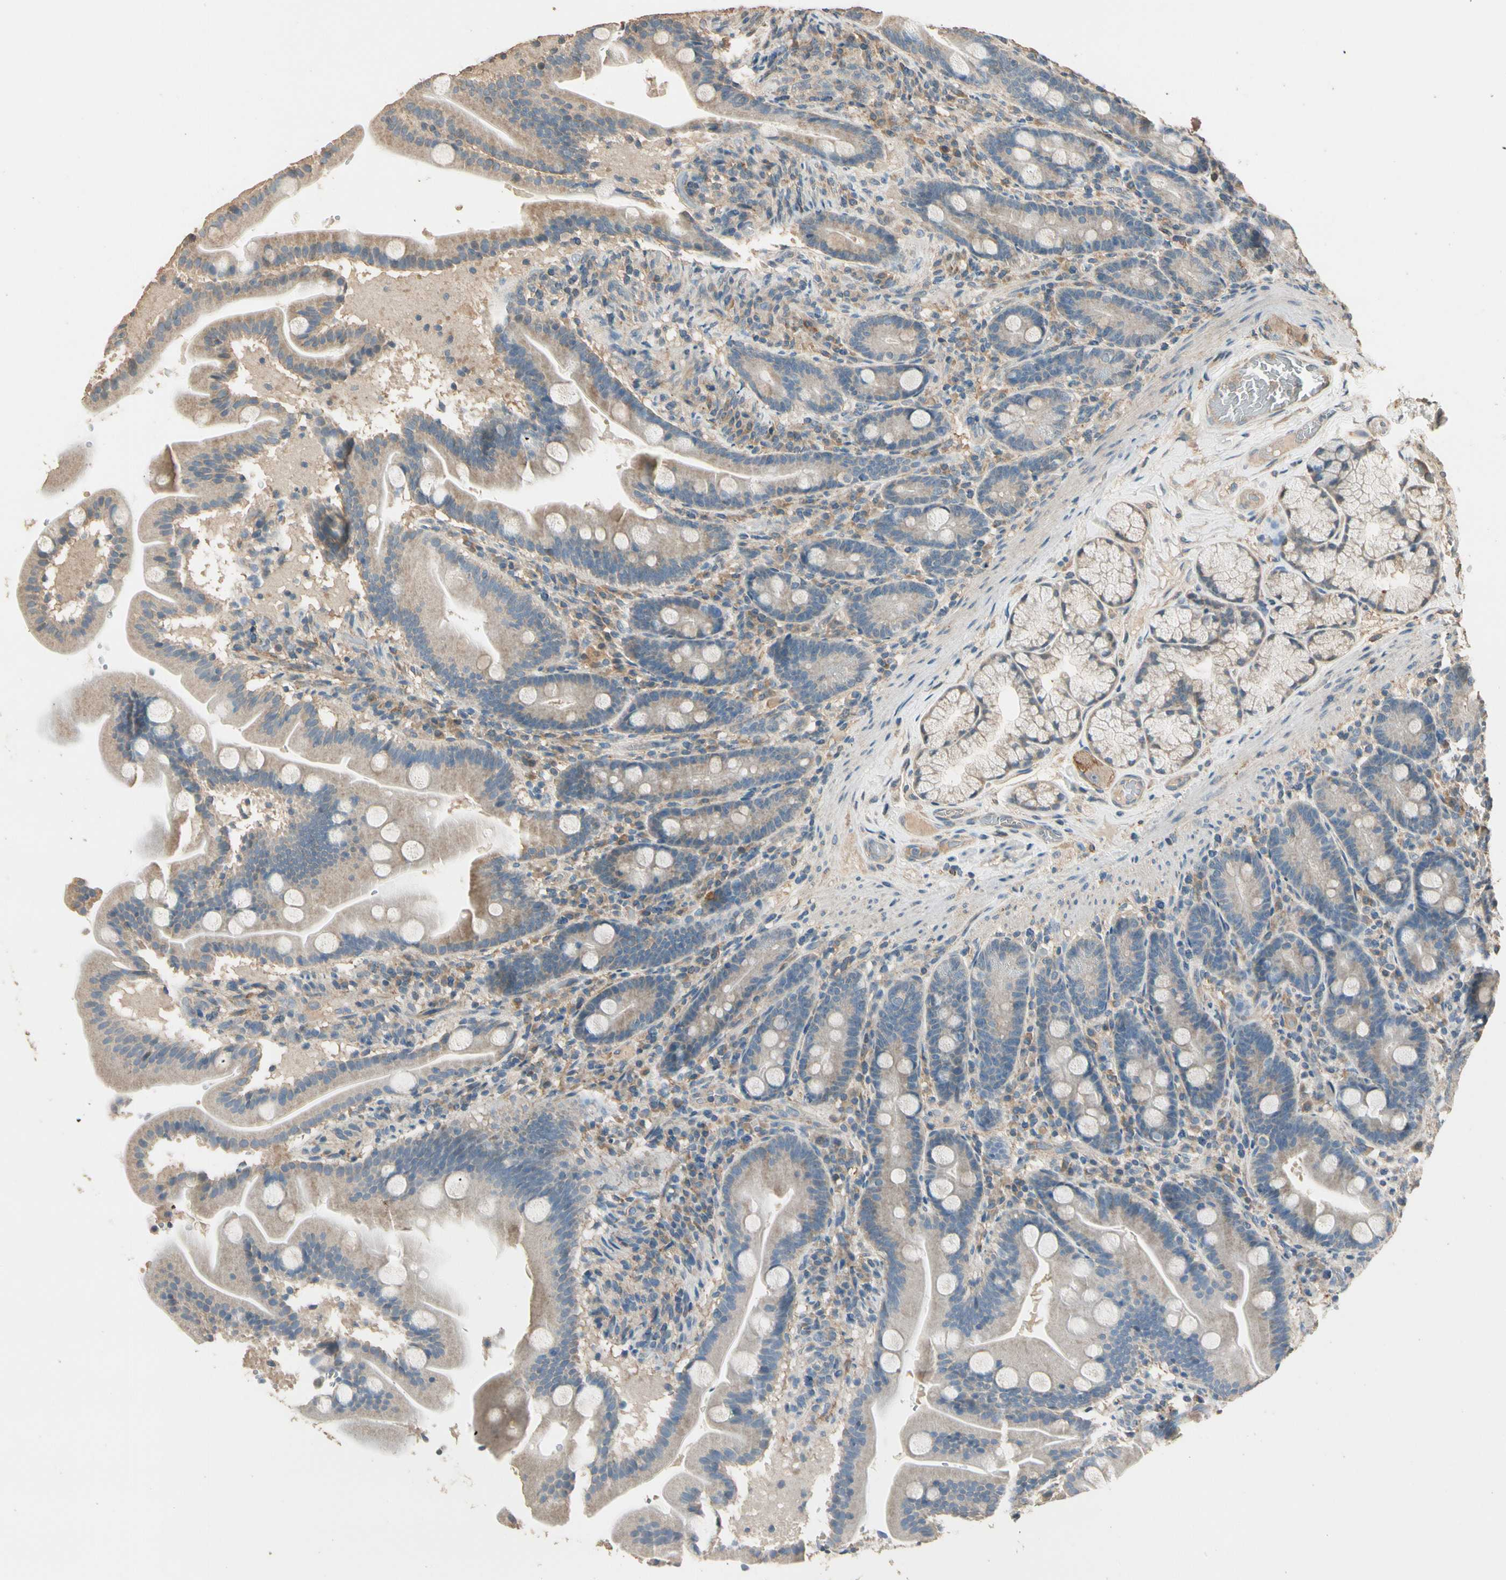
{"staining": {"intensity": "weak", "quantity": ">75%", "location": "cytoplasmic/membranous"}, "tissue": "duodenum", "cell_type": "Glandular cells", "image_type": "normal", "snomed": [{"axis": "morphology", "description": "Normal tissue, NOS"}, {"axis": "topography", "description": "Duodenum"}], "caption": "Protein expression analysis of normal duodenum displays weak cytoplasmic/membranous expression in approximately >75% of glandular cells. The protein of interest is shown in brown color, while the nuclei are stained blue.", "gene": "CDH6", "patient": {"sex": "male", "age": 54}}